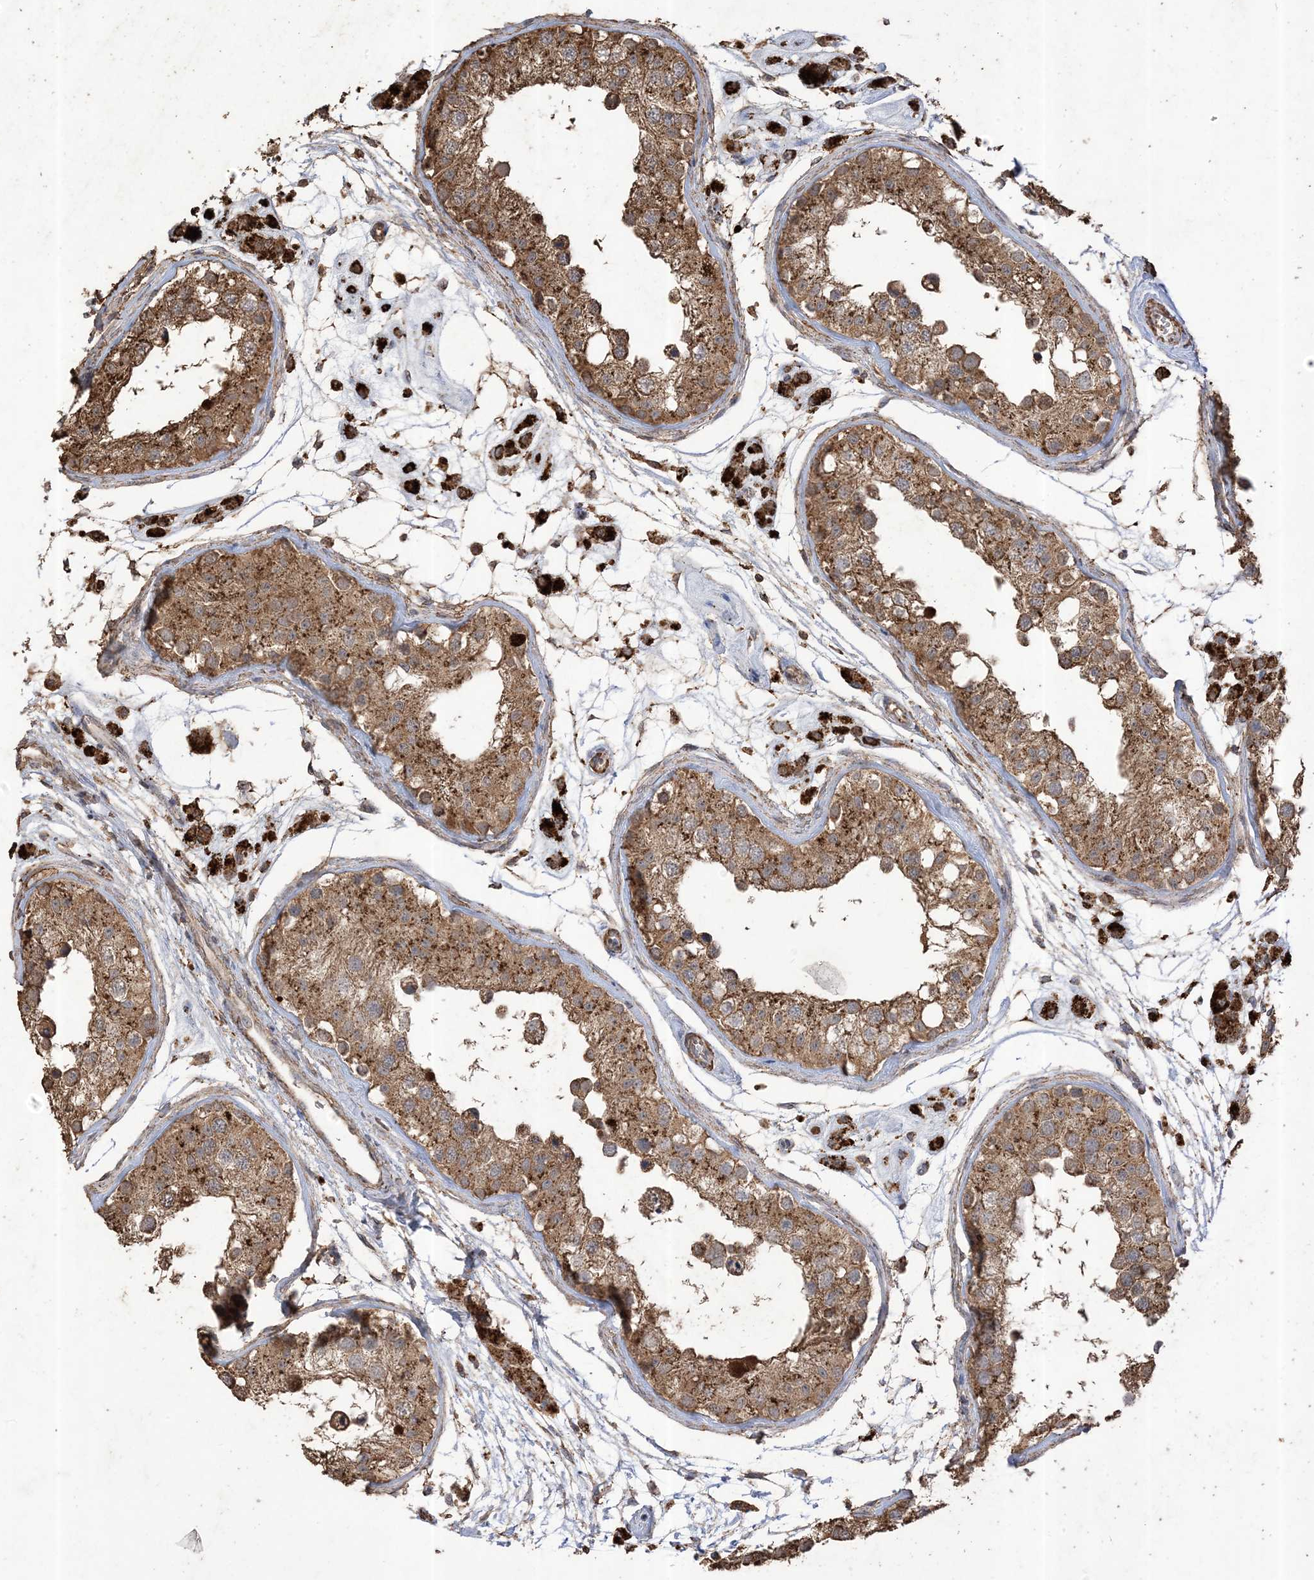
{"staining": {"intensity": "moderate", "quantity": ">75%", "location": "cytoplasmic/membranous"}, "tissue": "testis", "cell_type": "Cells in seminiferous ducts", "image_type": "normal", "snomed": [{"axis": "morphology", "description": "Normal tissue, NOS"}, {"axis": "morphology", "description": "Adenocarcinoma, metastatic, NOS"}, {"axis": "topography", "description": "Testis"}], "caption": "Immunohistochemistry of normal testis shows medium levels of moderate cytoplasmic/membranous staining in approximately >75% of cells in seminiferous ducts.", "gene": "HPS4", "patient": {"sex": "male", "age": 26}}